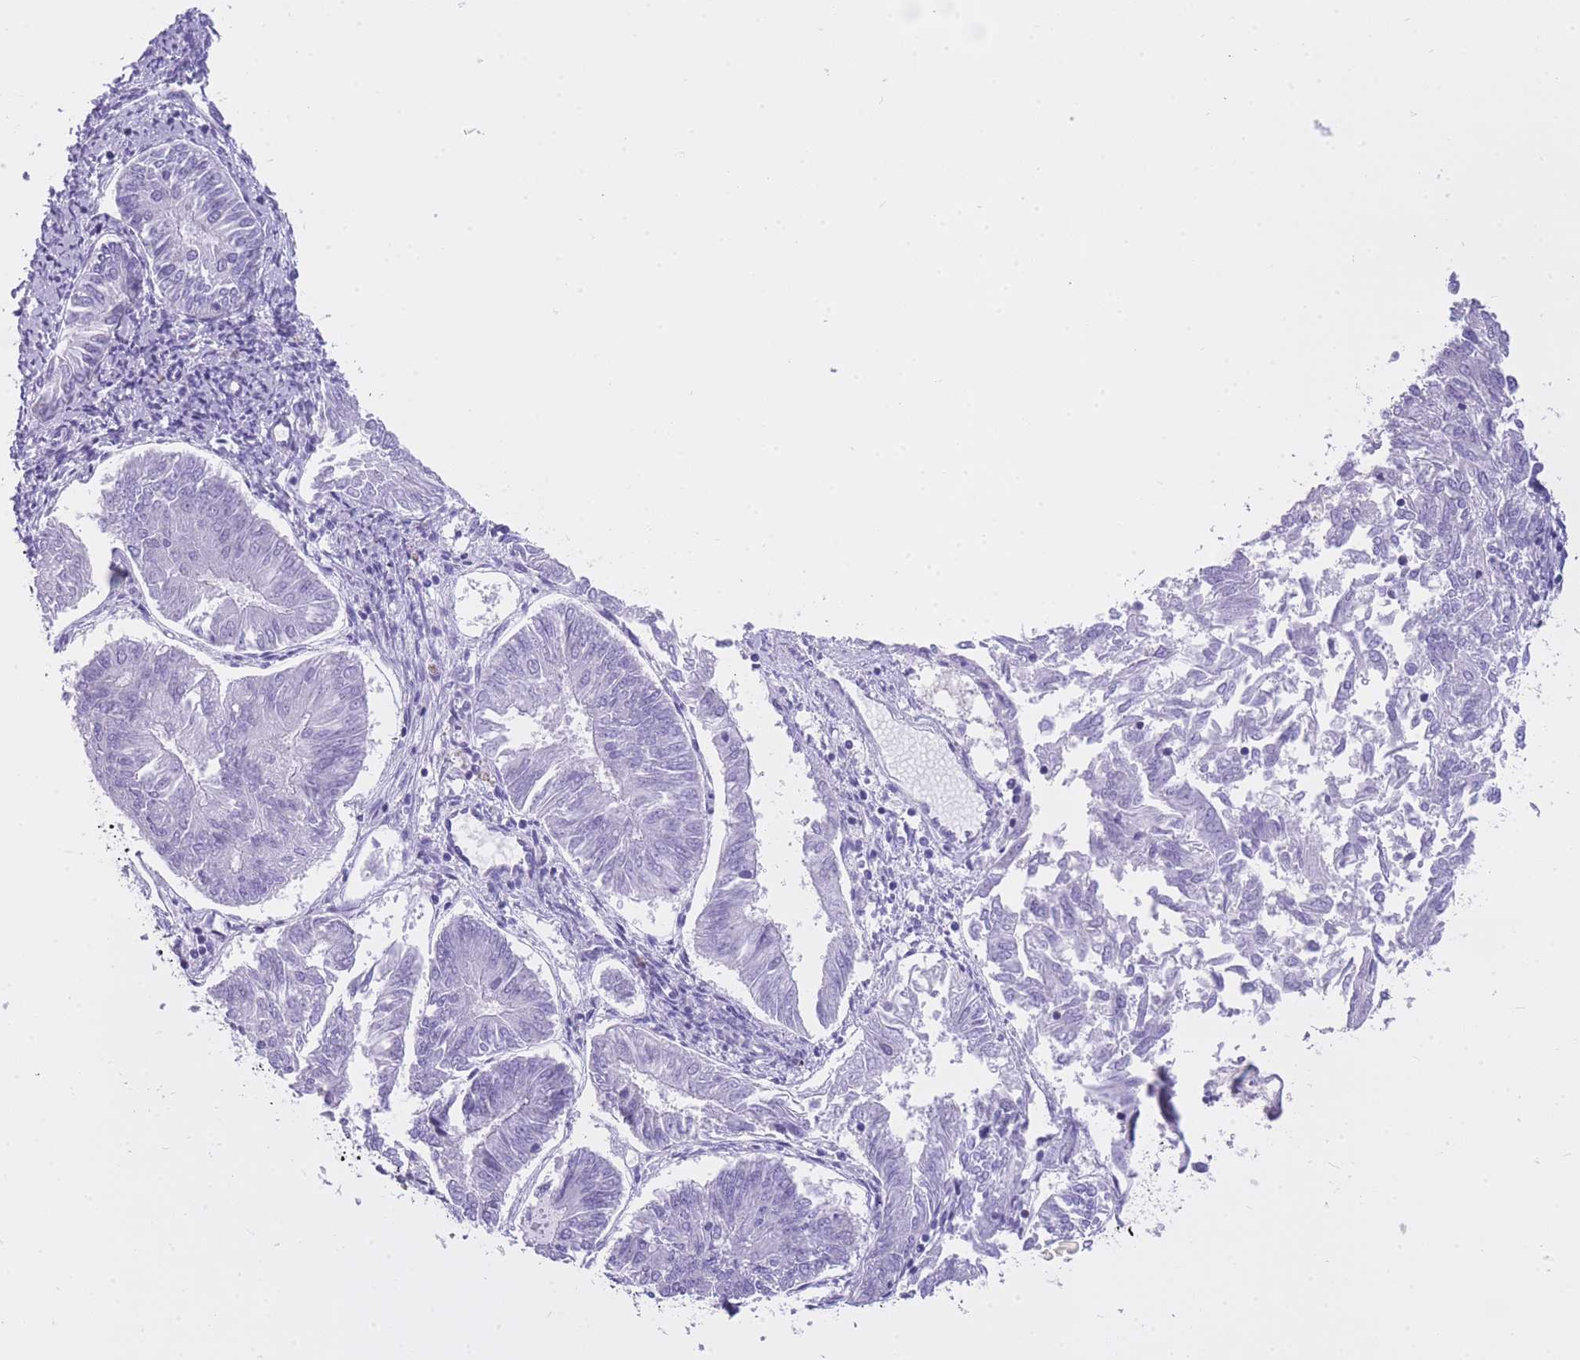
{"staining": {"intensity": "negative", "quantity": "none", "location": "none"}, "tissue": "endometrial cancer", "cell_type": "Tumor cells", "image_type": "cancer", "snomed": [{"axis": "morphology", "description": "Adenocarcinoma, NOS"}, {"axis": "topography", "description": "Endometrium"}], "caption": "This is a histopathology image of immunohistochemistry (IHC) staining of endometrial adenocarcinoma, which shows no expression in tumor cells. The staining is performed using DAB (3,3'-diaminobenzidine) brown chromogen with nuclei counter-stained in using hematoxylin.", "gene": "ZNF662", "patient": {"sex": "female", "age": 58}}